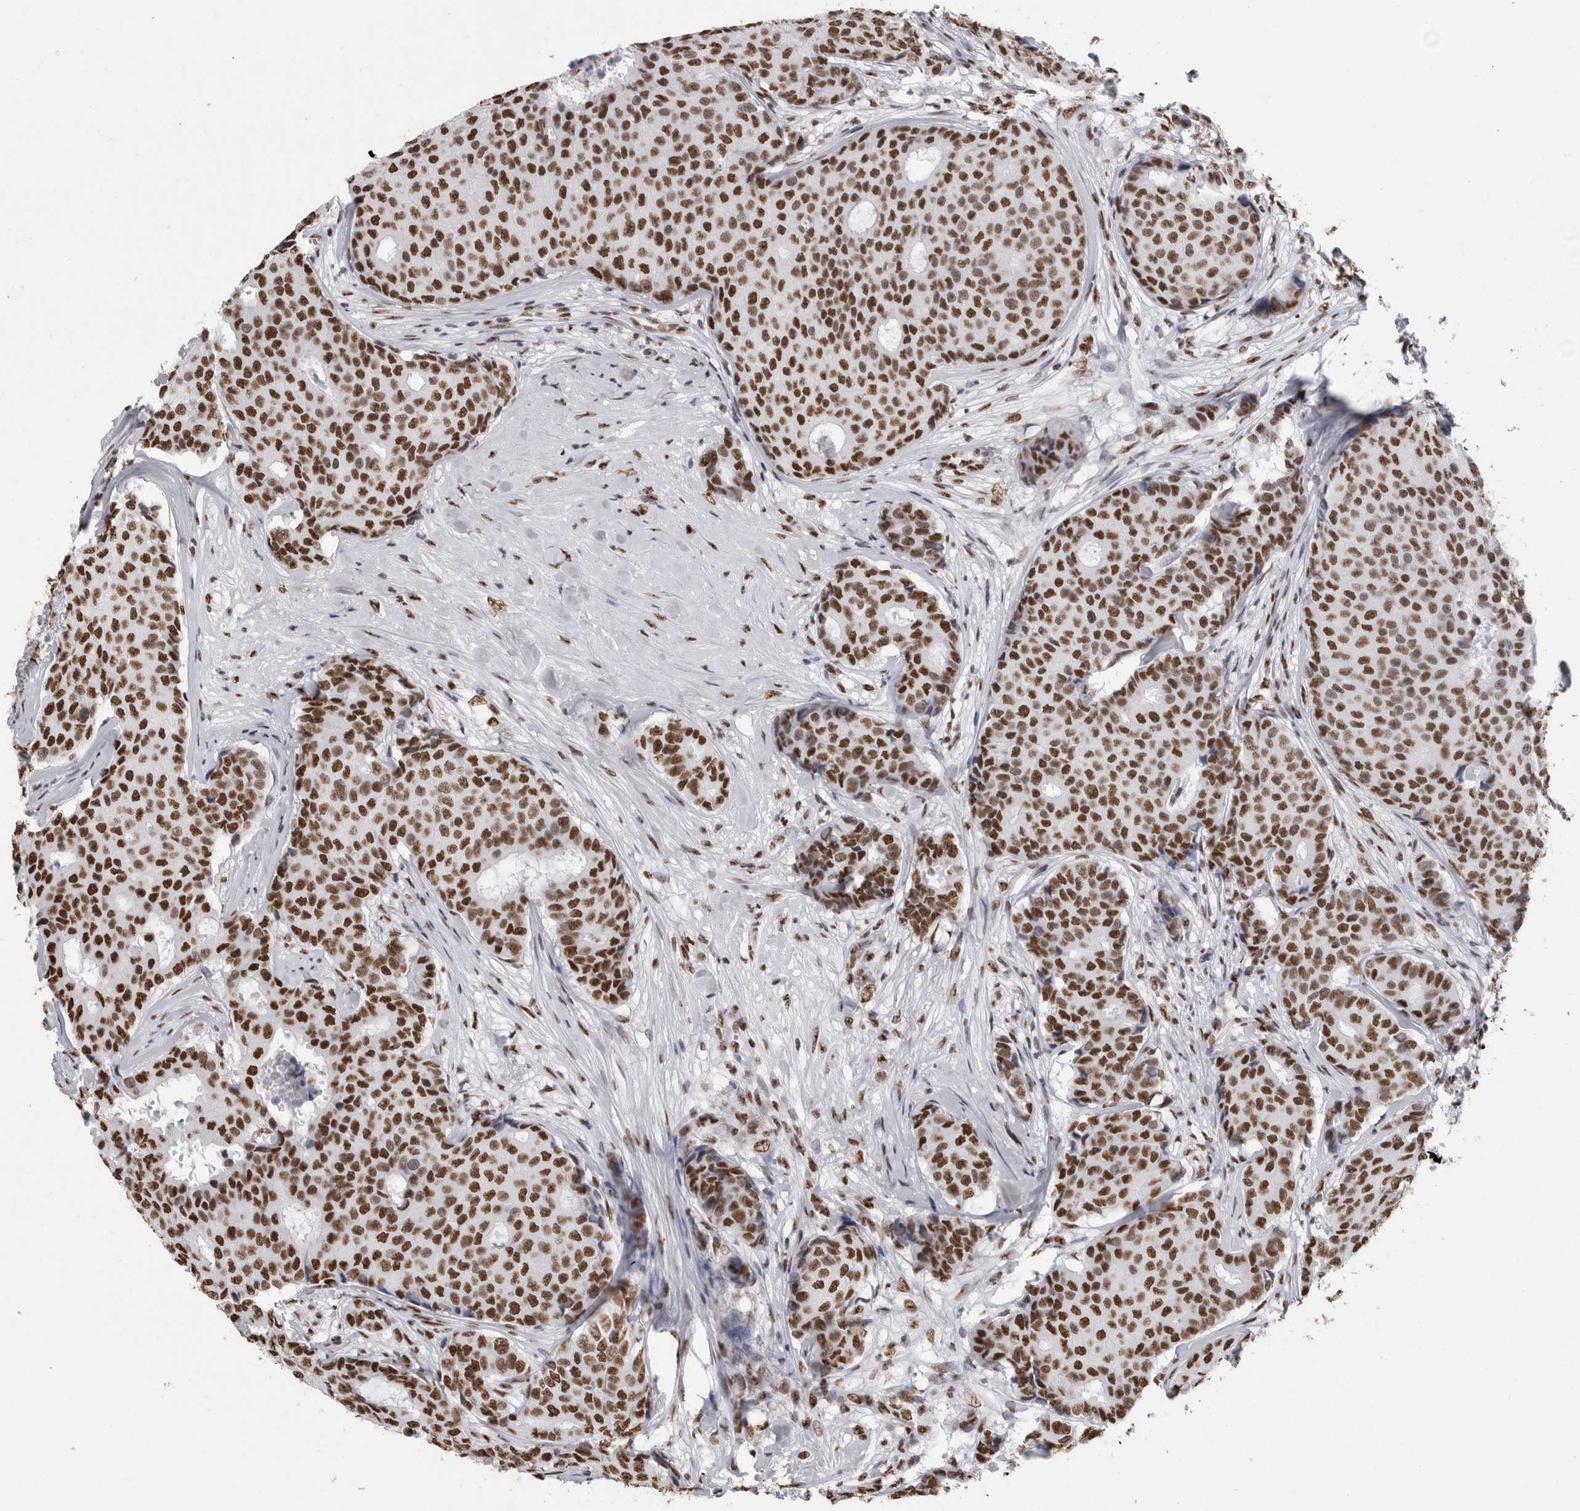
{"staining": {"intensity": "strong", "quantity": ">75%", "location": "nuclear"}, "tissue": "breast cancer", "cell_type": "Tumor cells", "image_type": "cancer", "snomed": [{"axis": "morphology", "description": "Duct carcinoma"}, {"axis": "topography", "description": "Breast"}], "caption": "Breast cancer (infiltrating ductal carcinoma) stained with immunohistochemistry (IHC) exhibits strong nuclear expression in about >75% of tumor cells. (DAB IHC, brown staining for protein, blue staining for nuclei).", "gene": "ALPK3", "patient": {"sex": "female", "age": 75}}